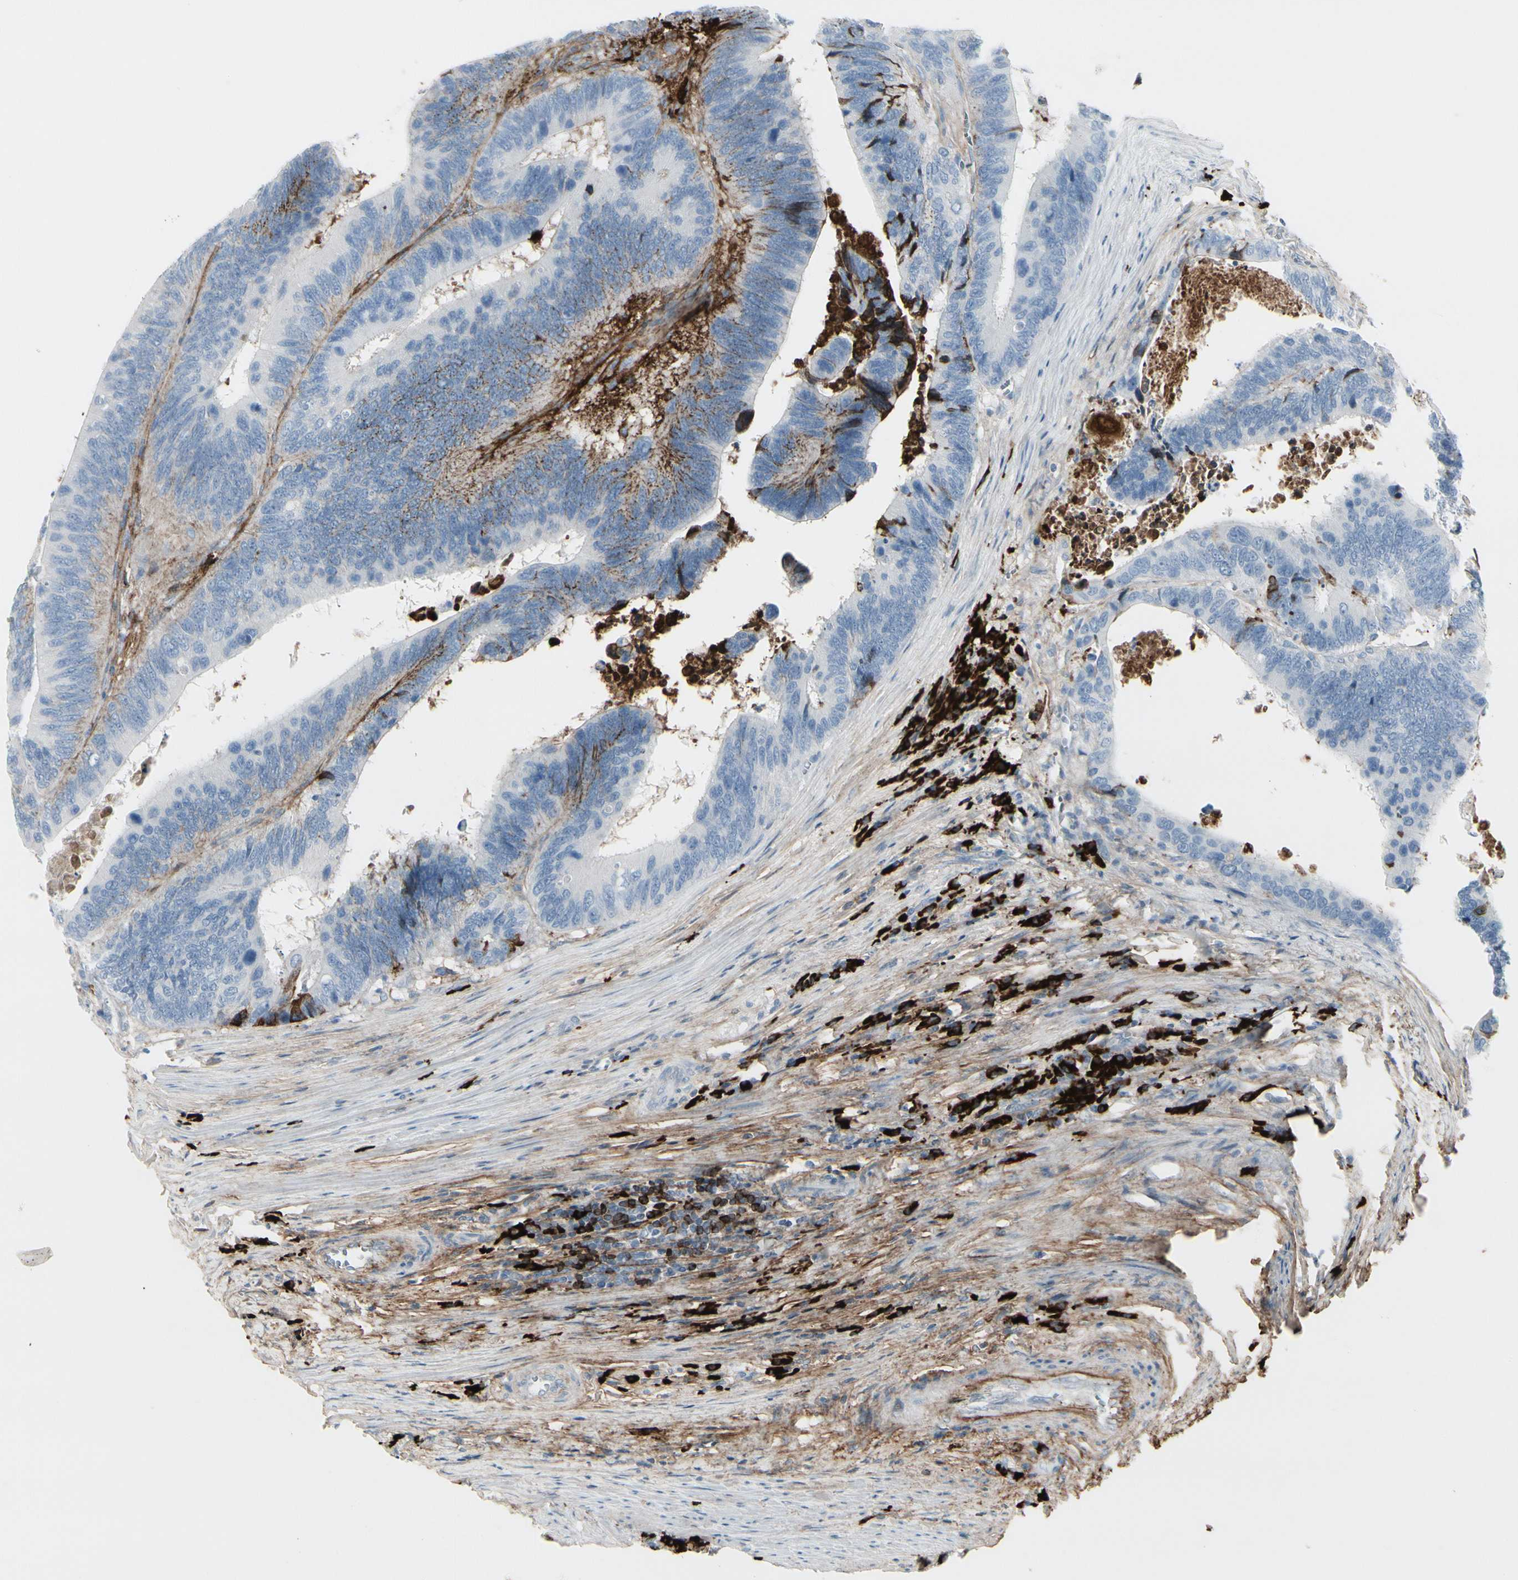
{"staining": {"intensity": "negative", "quantity": "none", "location": "none"}, "tissue": "colorectal cancer", "cell_type": "Tumor cells", "image_type": "cancer", "snomed": [{"axis": "morphology", "description": "Adenocarcinoma, NOS"}, {"axis": "topography", "description": "Colon"}], "caption": "This photomicrograph is of colorectal cancer stained with immunohistochemistry to label a protein in brown with the nuclei are counter-stained blue. There is no expression in tumor cells. The staining was performed using DAB to visualize the protein expression in brown, while the nuclei were stained in blue with hematoxylin (Magnification: 20x).", "gene": "IGHG1", "patient": {"sex": "male", "age": 72}}